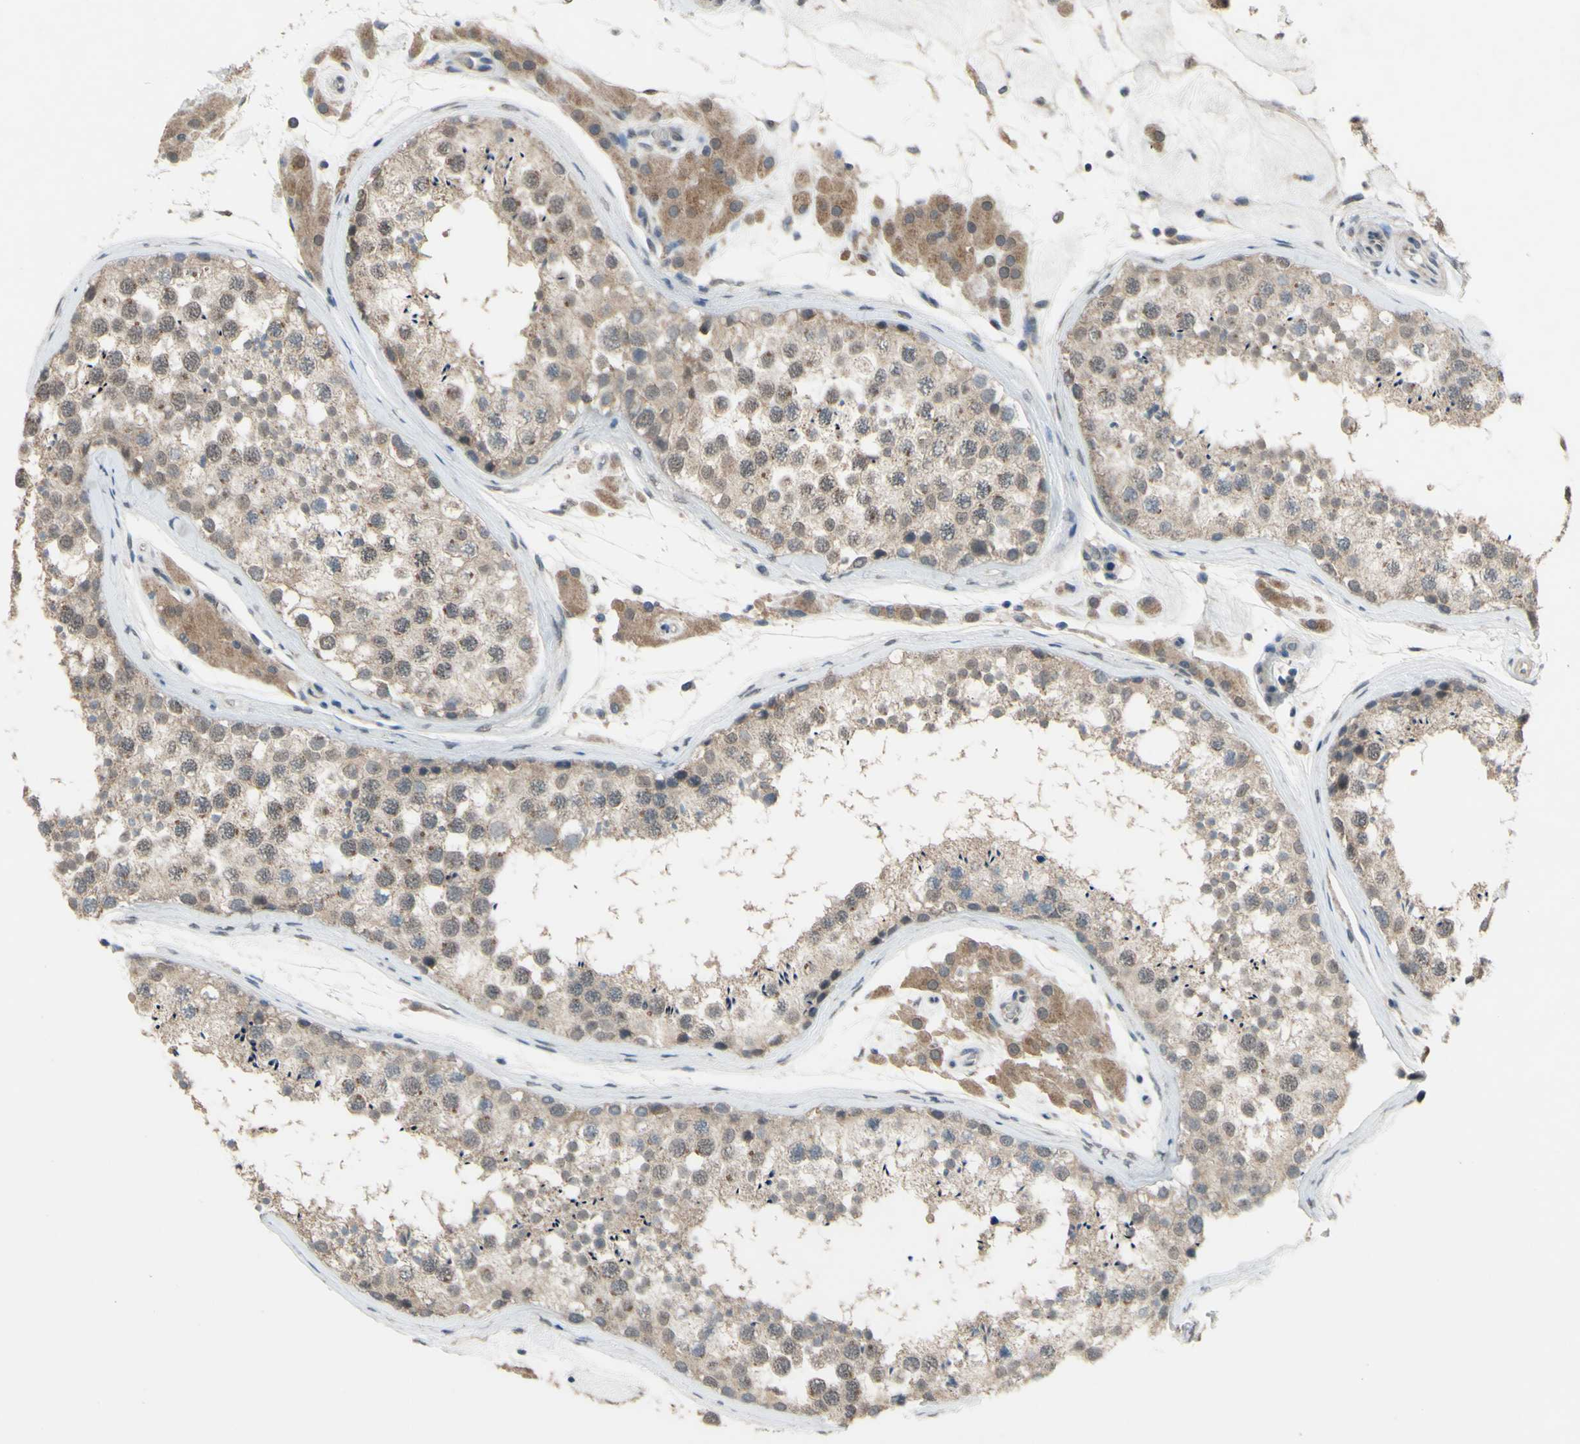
{"staining": {"intensity": "weak", "quantity": ">75%", "location": "cytoplasmic/membranous"}, "tissue": "testis", "cell_type": "Cells in seminiferous ducts", "image_type": "normal", "snomed": [{"axis": "morphology", "description": "Normal tissue, NOS"}, {"axis": "topography", "description": "Testis"}], "caption": "The micrograph displays staining of unremarkable testis, revealing weak cytoplasmic/membranous protein staining (brown color) within cells in seminiferous ducts. Using DAB (brown) and hematoxylin (blue) stains, captured at high magnification using brightfield microscopy.", "gene": "CDCP1", "patient": {"sex": "male", "age": 46}}